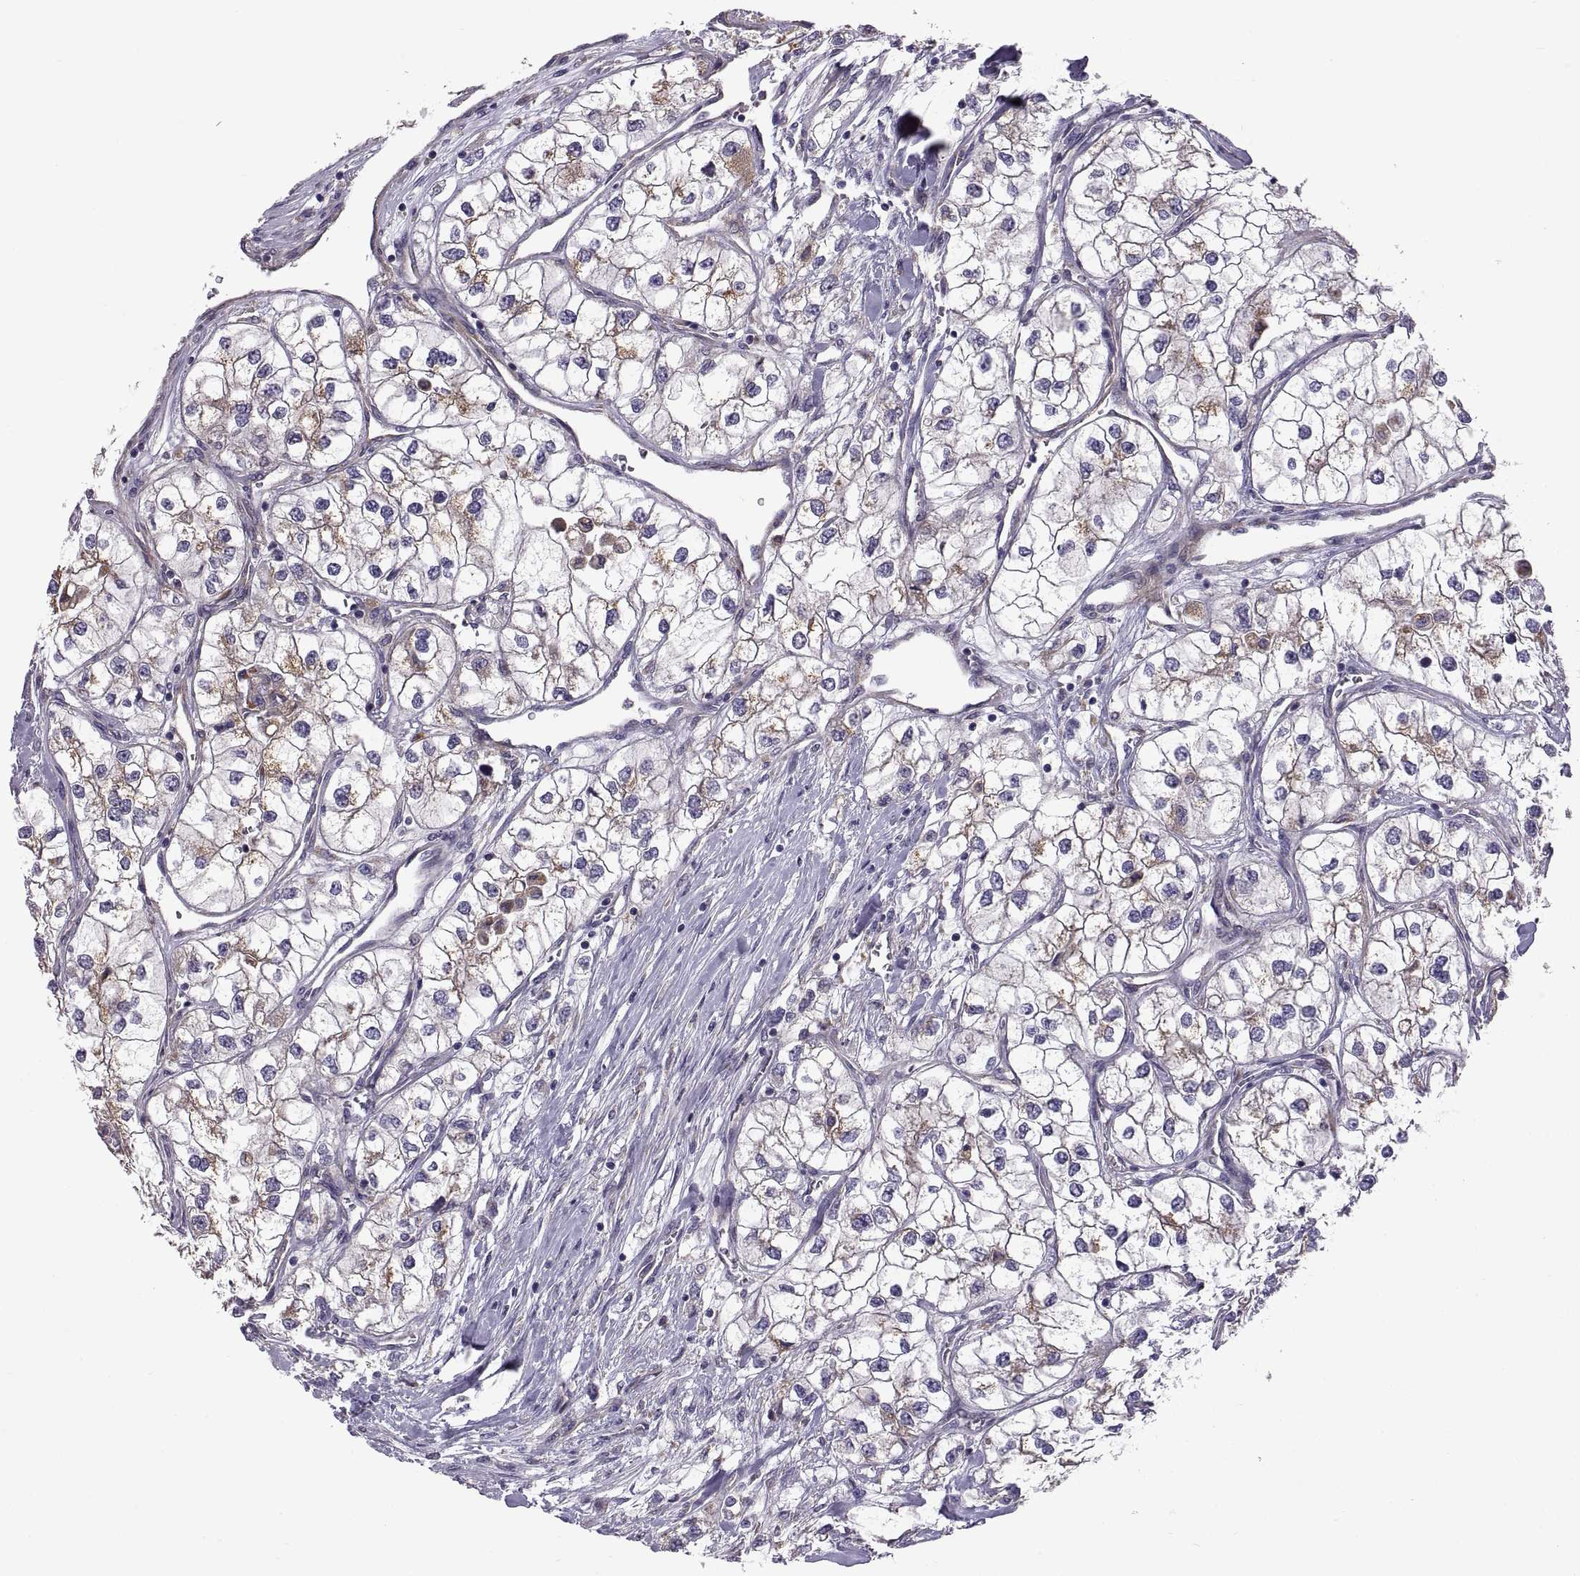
{"staining": {"intensity": "moderate", "quantity": "<25%", "location": "cytoplasmic/membranous"}, "tissue": "renal cancer", "cell_type": "Tumor cells", "image_type": "cancer", "snomed": [{"axis": "morphology", "description": "Adenocarcinoma, NOS"}, {"axis": "topography", "description": "Kidney"}], "caption": "Immunohistochemistry (IHC) image of human renal cancer (adenocarcinoma) stained for a protein (brown), which reveals low levels of moderate cytoplasmic/membranous positivity in approximately <25% of tumor cells.", "gene": "ARSL", "patient": {"sex": "male", "age": 59}}